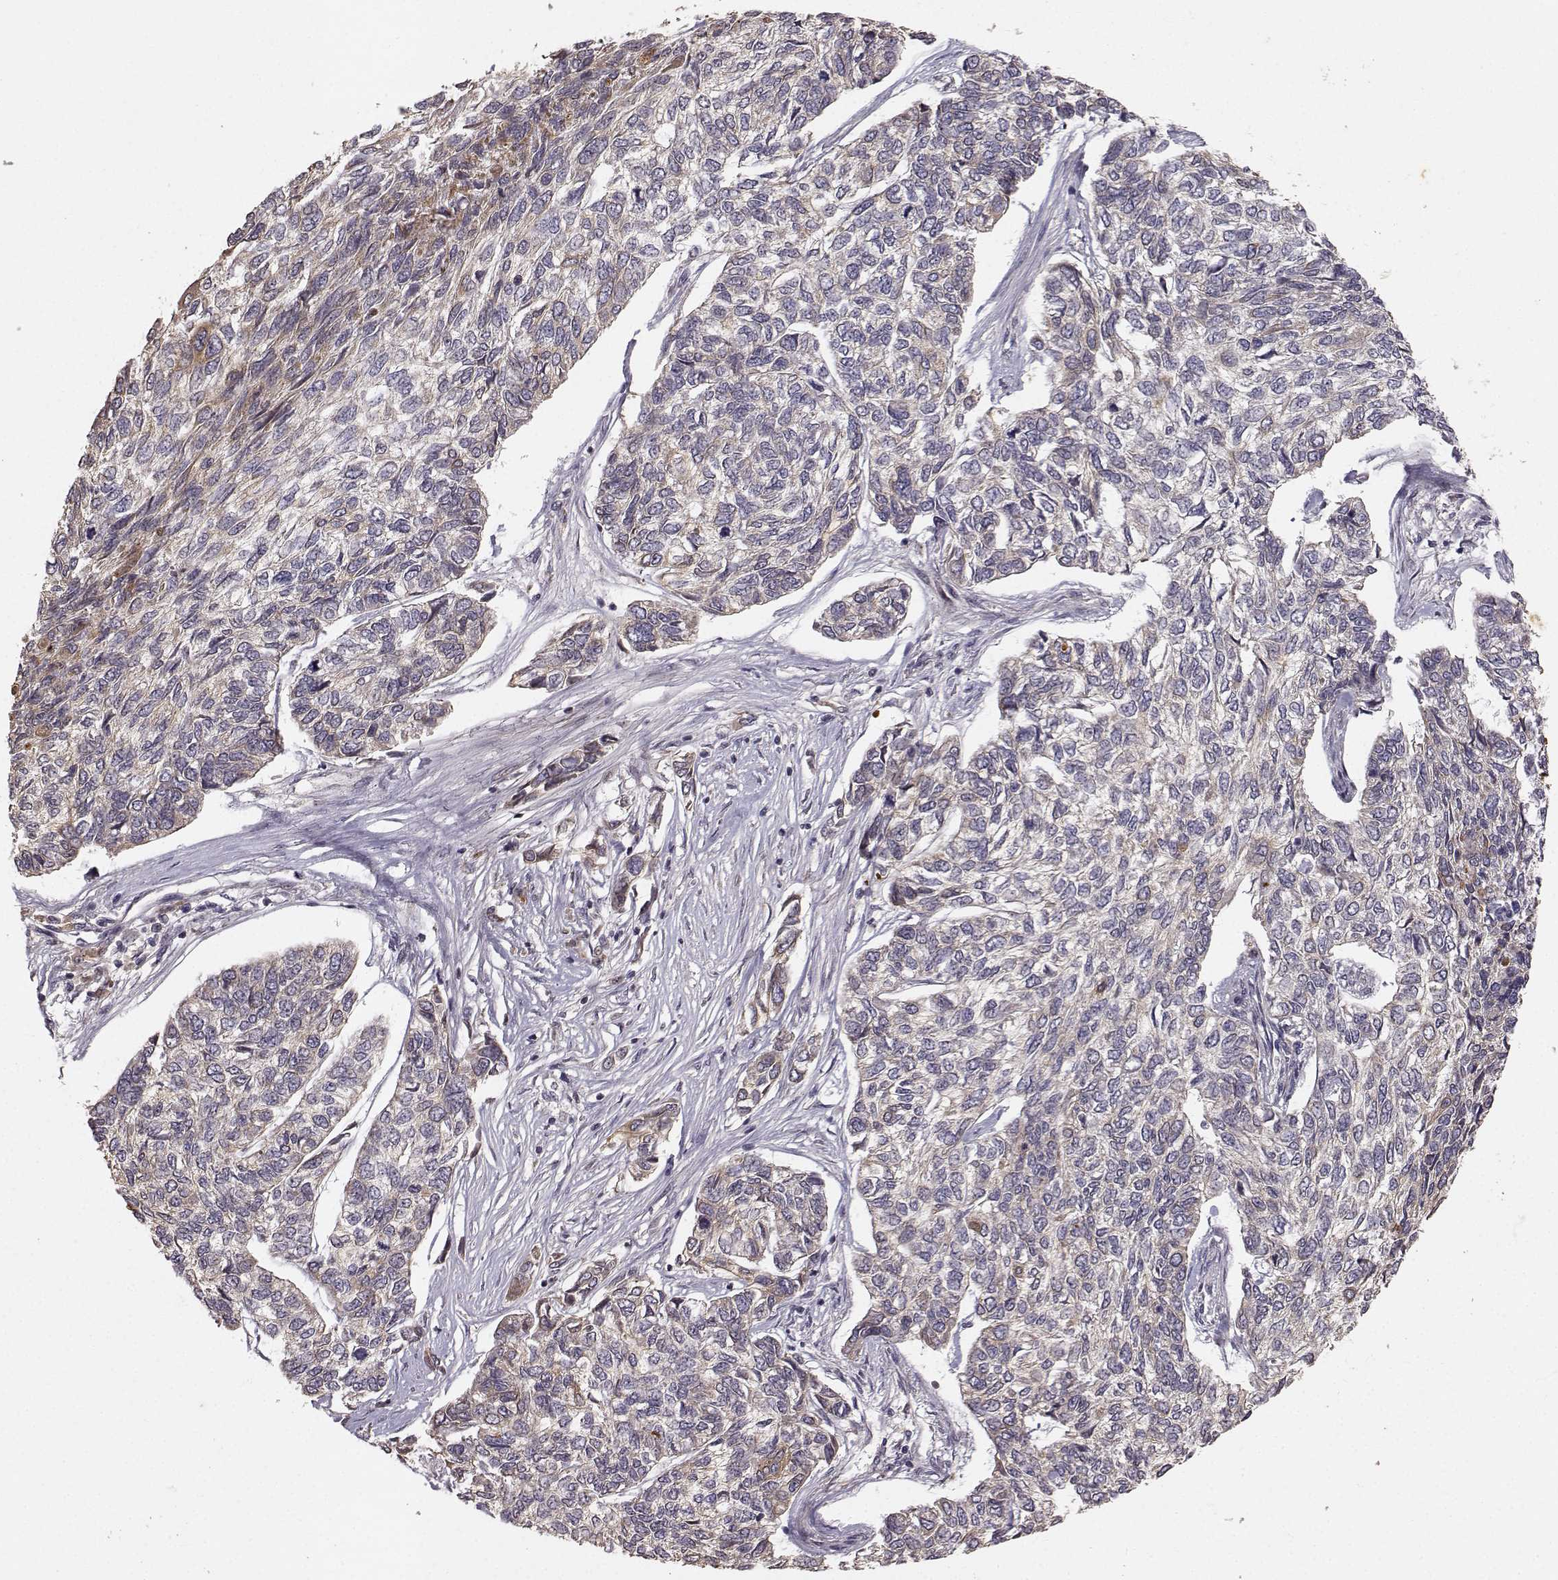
{"staining": {"intensity": "moderate", "quantity": "<25%", "location": "cytoplasmic/membranous"}, "tissue": "skin cancer", "cell_type": "Tumor cells", "image_type": "cancer", "snomed": [{"axis": "morphology", "description": "Basal cell carcinoma"}, {"axis": "topography", "description": "Skin"}], "caption": "A histopathology image showing moderate cytoplasmic/membranous positivity in approximately <25% of tumor cells in basal cell carcinoma (skin), as visualized by brown immunohistochemical staining.", "gene": "APC", "patient": {"sex": "female", "age": 65}}